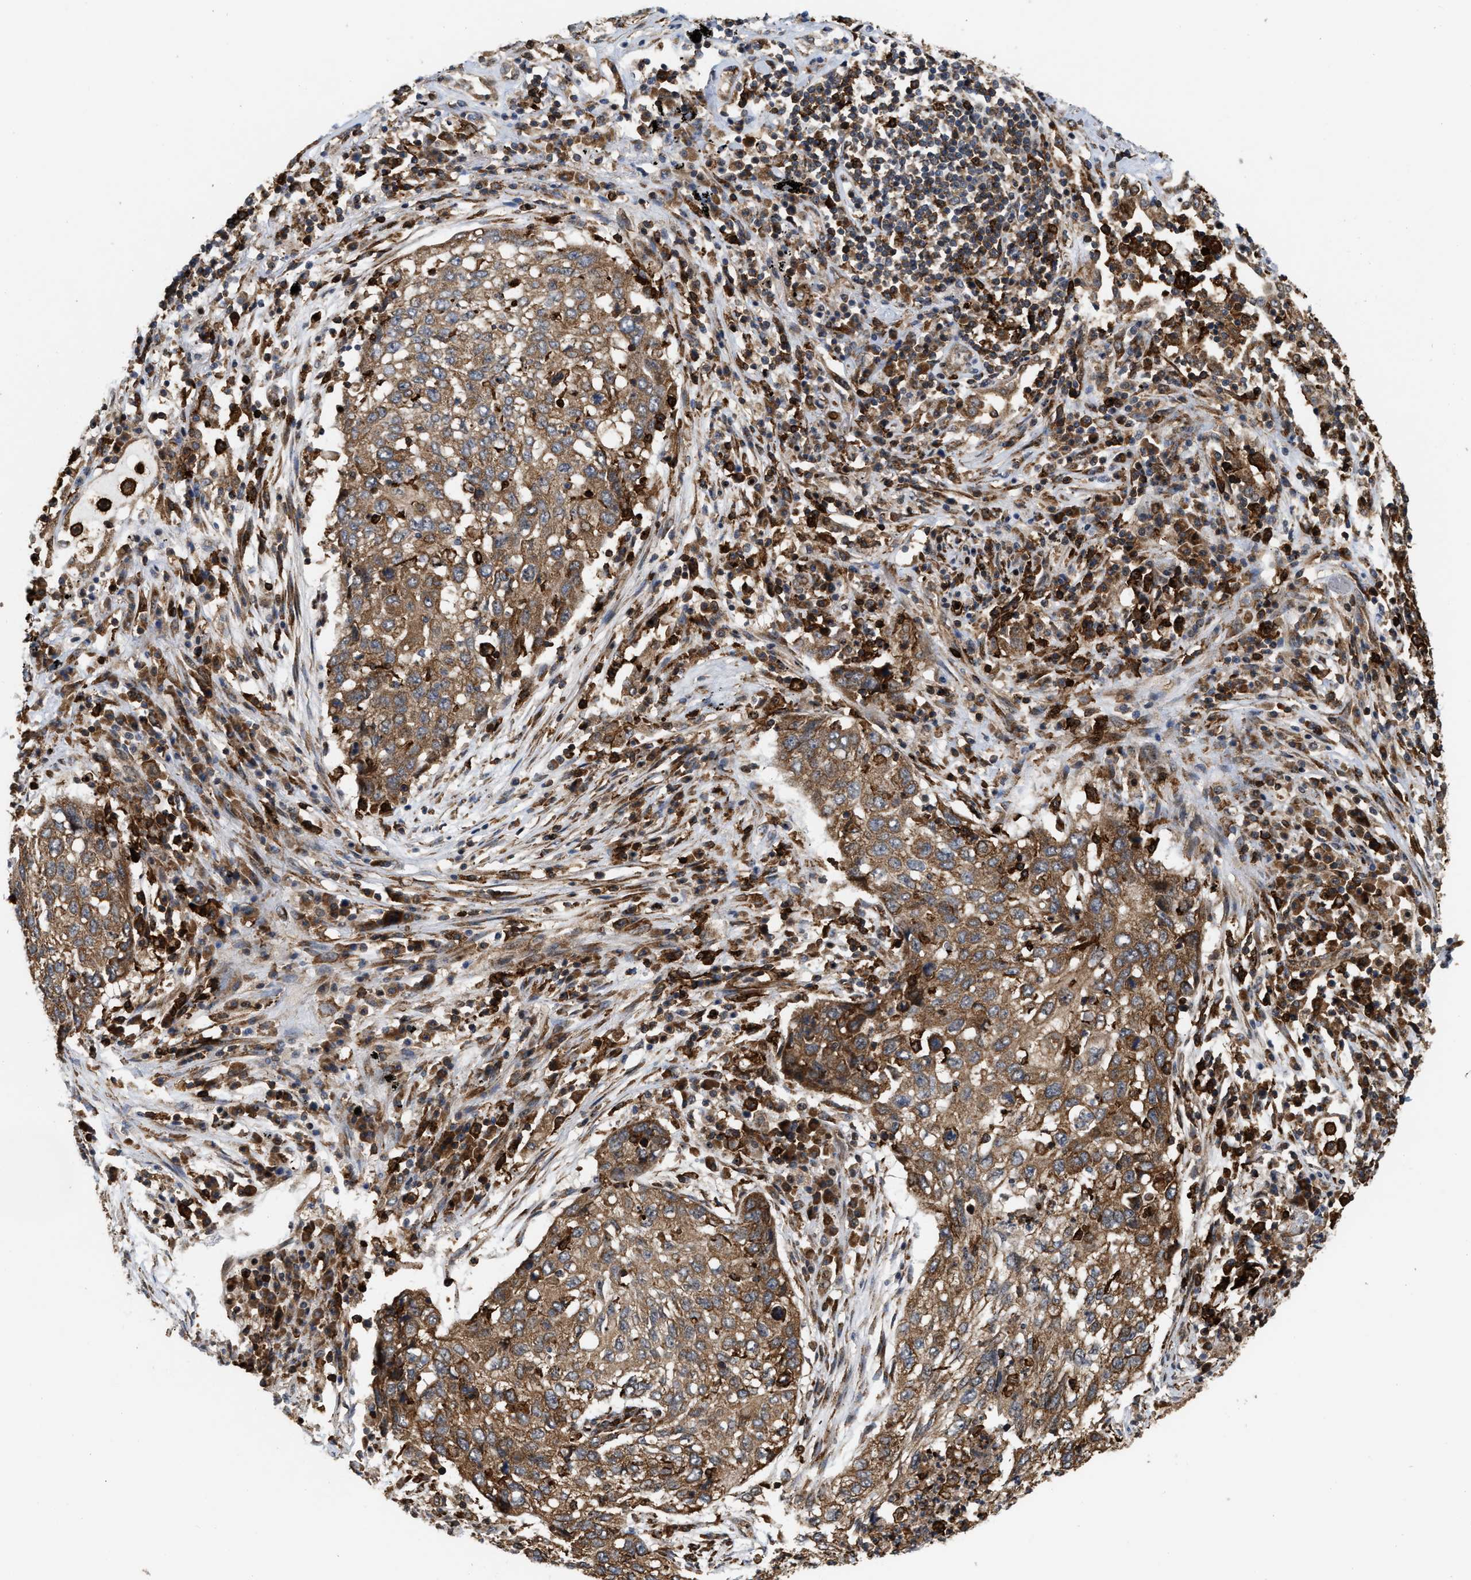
{"staining": {"intensity": "moderate", "quantity": ">75%", "location": "cytoplasmic/membranous"}, "tissue": "lung cancer", "cell_type": "Tumor cells", "image_type": "cancer", "snomed": [{"axis": "morphology", "description": "Squamous cell carcinoma, NOS"}, {"axis": "topography", "description": "Lung"}], "caption": "This micrograph shows immunohistochemistry (IHC) staining of lung cancer, with medium moderate cytoplasmic/membranous positivity in approximately >75% of tumor cells.", "gene": "IQCE", "patient": {"sex": "female", "age": 63}}